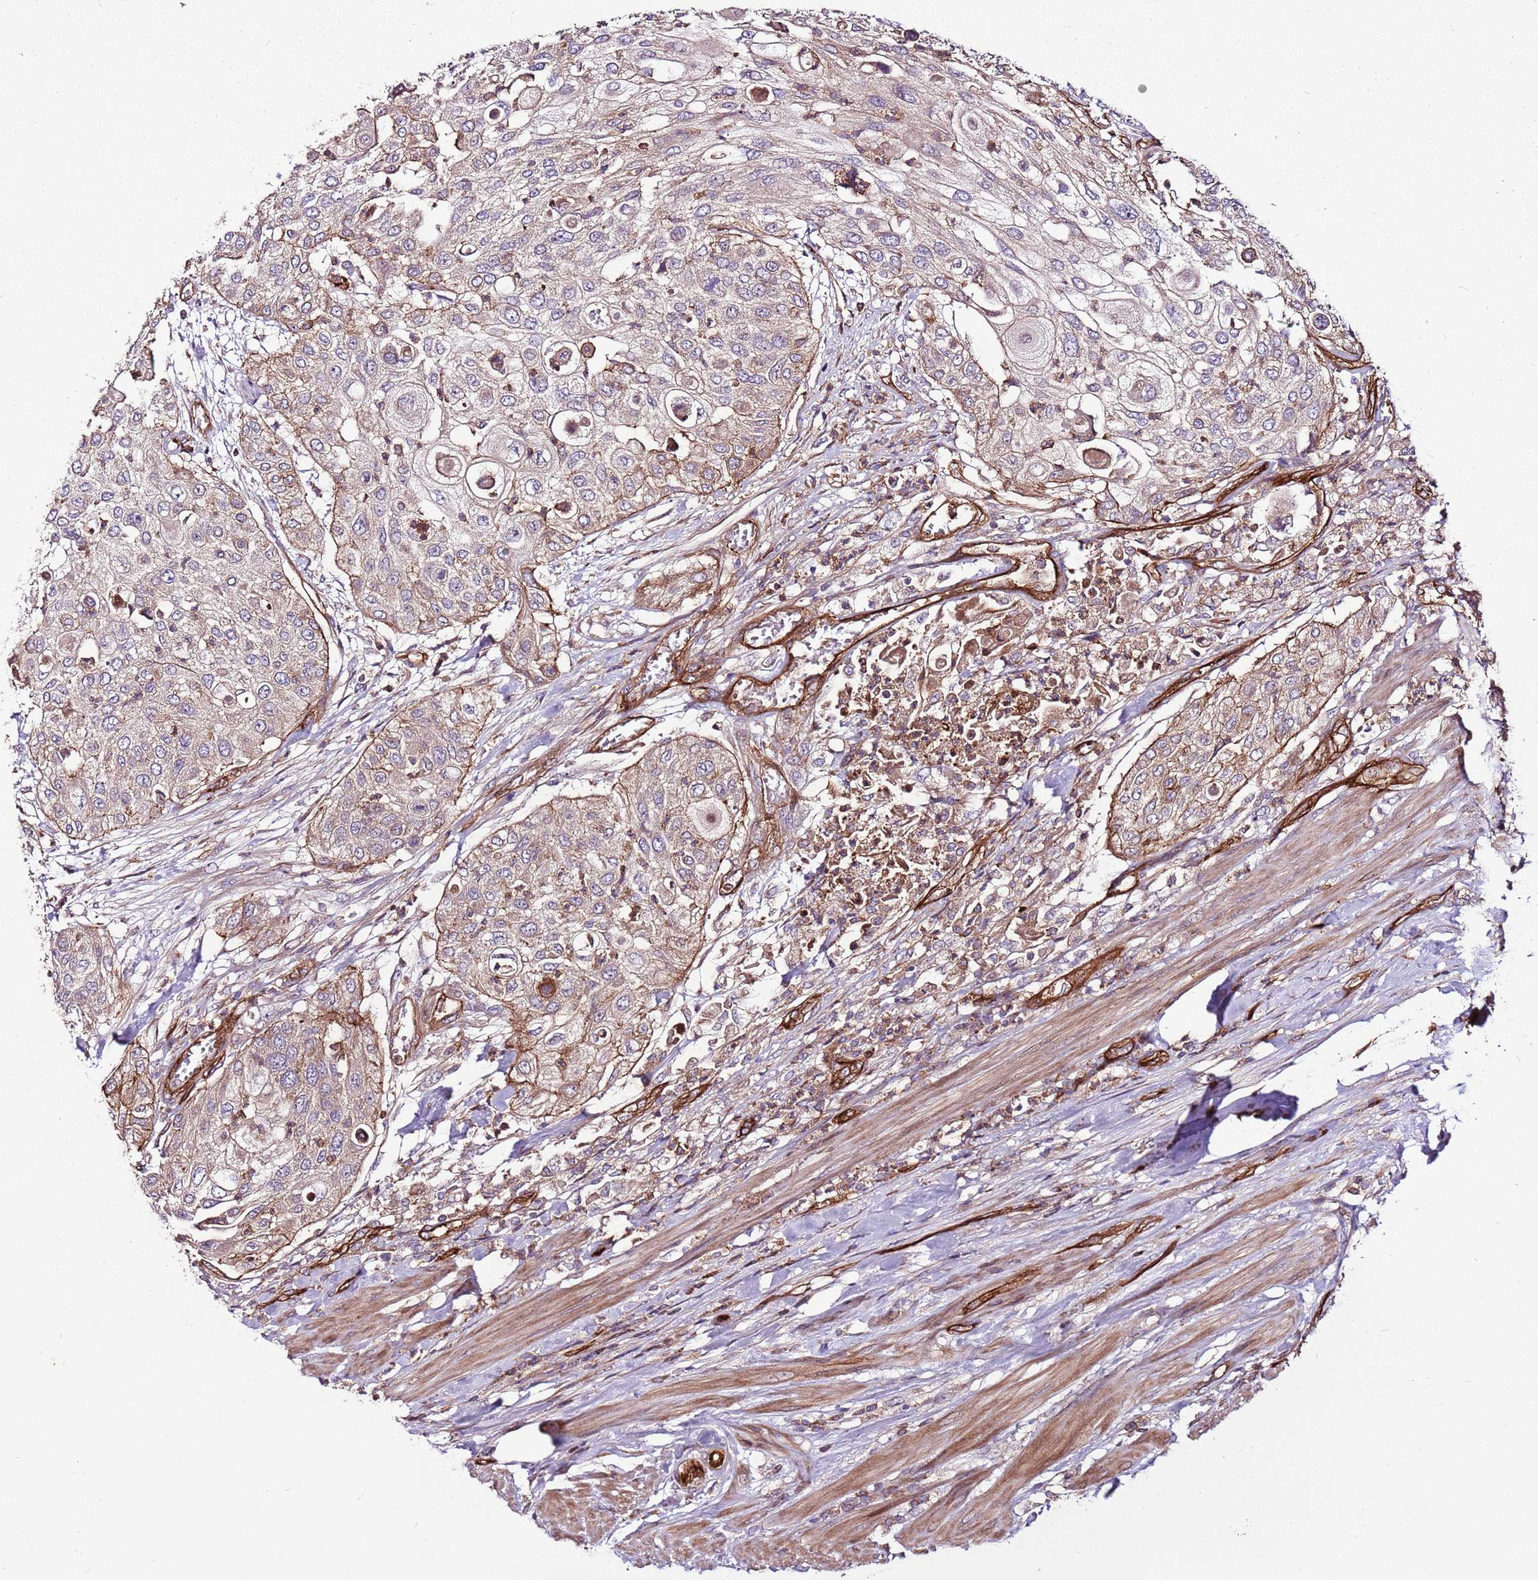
{"staining": {"intensity": "weak", "quantity": ">75%", "location": "cytoplasmic/membranous"}, "tissue": "urothelial cancer", "cell_type": "Tumor cells", "image_type": "cancer", "snomed": [{"axis": "morphology", "description": "Urothelial carcinoma, High grade"}, {"axis": "topography", "description": "Urinary bladder"}], "caption": "Tumor cells reveal weak cytoplasmic/membranous positivity in approximately >75% of cells in high-grade urothelial carcinoma.", "gene": "ZNF827", "patient": {"sex": "female", "age": 79}}